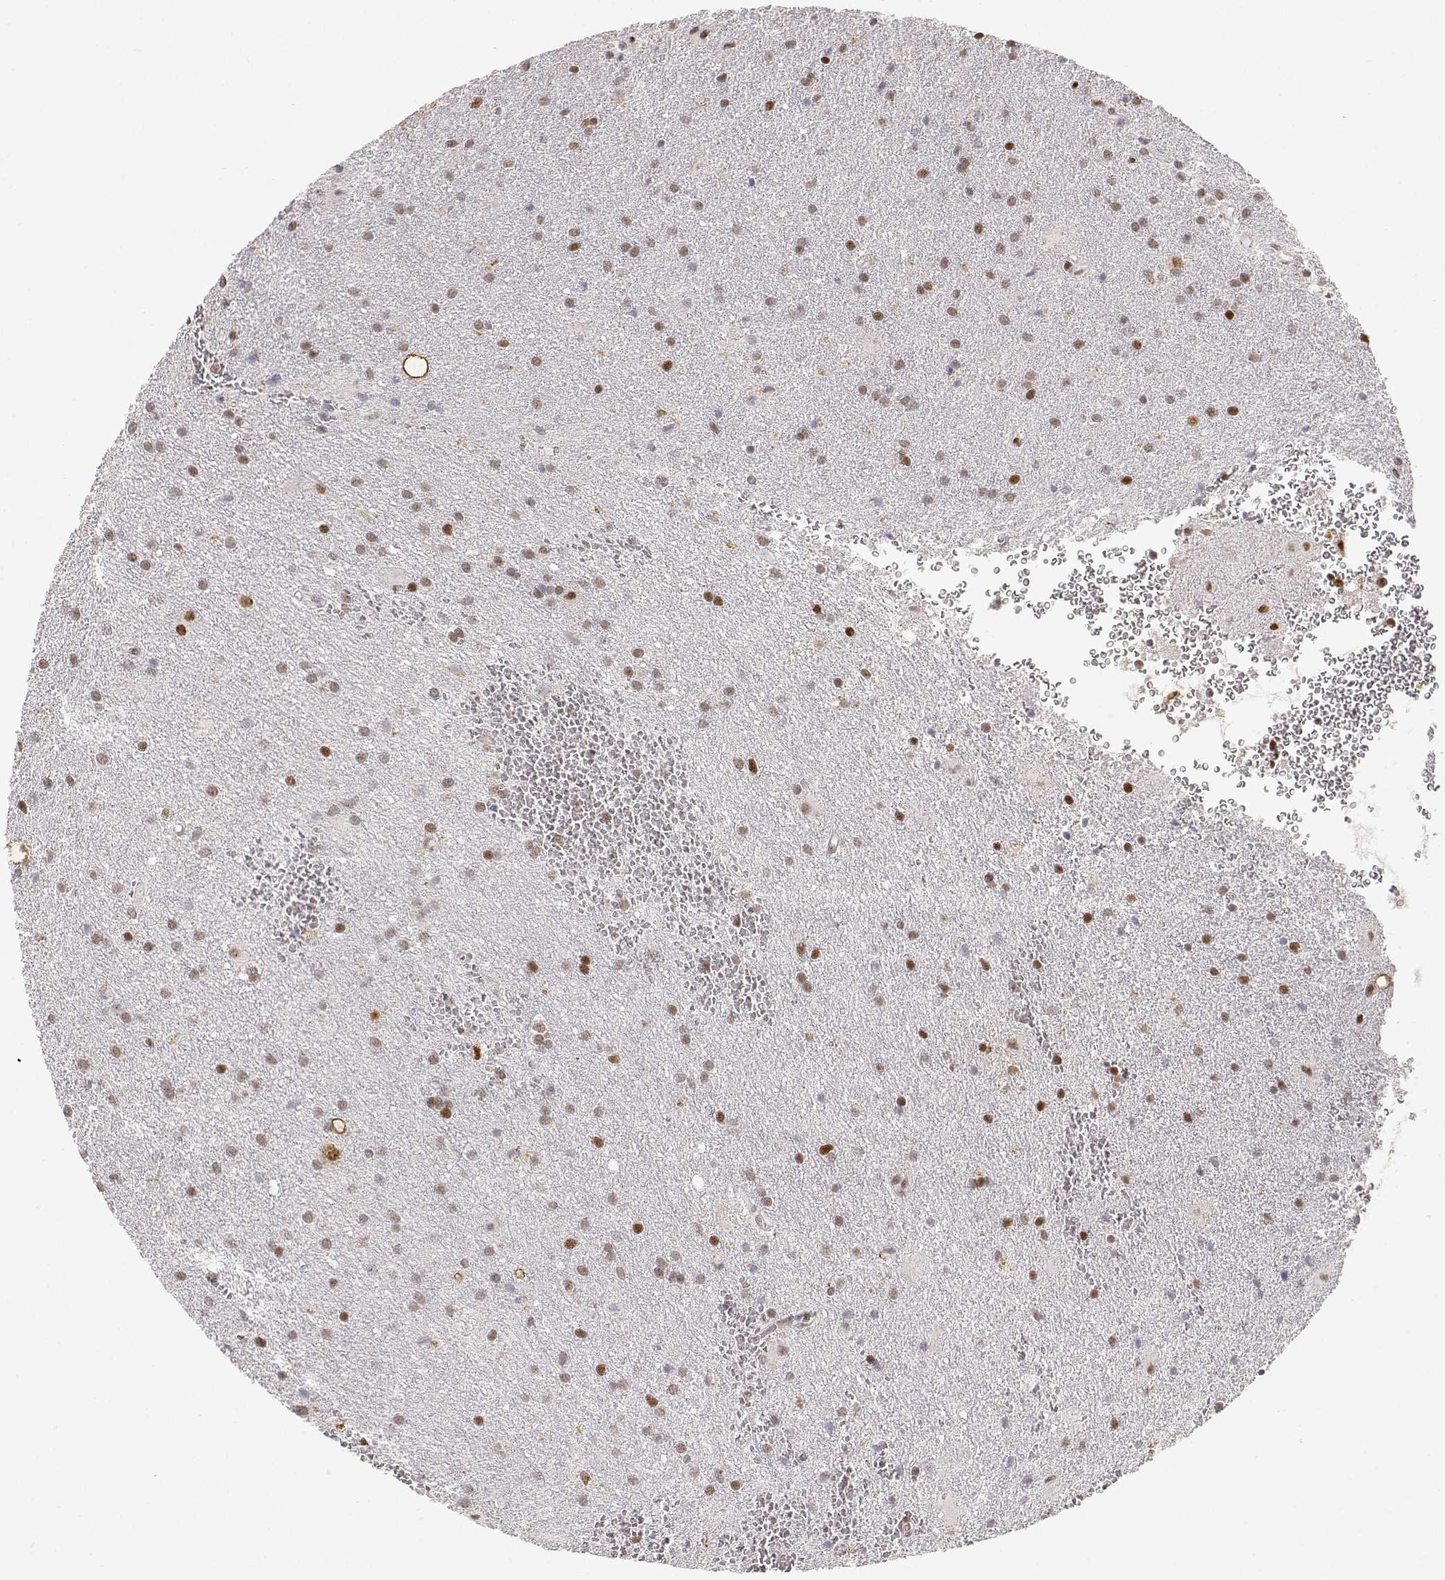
{"staining": {"intensity": "moderate", "quantity": "<25%", "location": "nuclear"}, "tissue": "glioma", "cell_type": "Tumor cells", "image_type": "cancer", "snomed": [{"axis": "morphology", "description": "Glioma, malignant, Low grade"}, {"axis": "topography", "description": "Brain"}], "caption": "The immunohistochemical stain highlights moderate nuclear staining in tumor cells of glioma tissue.", "gene": "RSF1", "patient": {"sex": "male", "age": 58}}